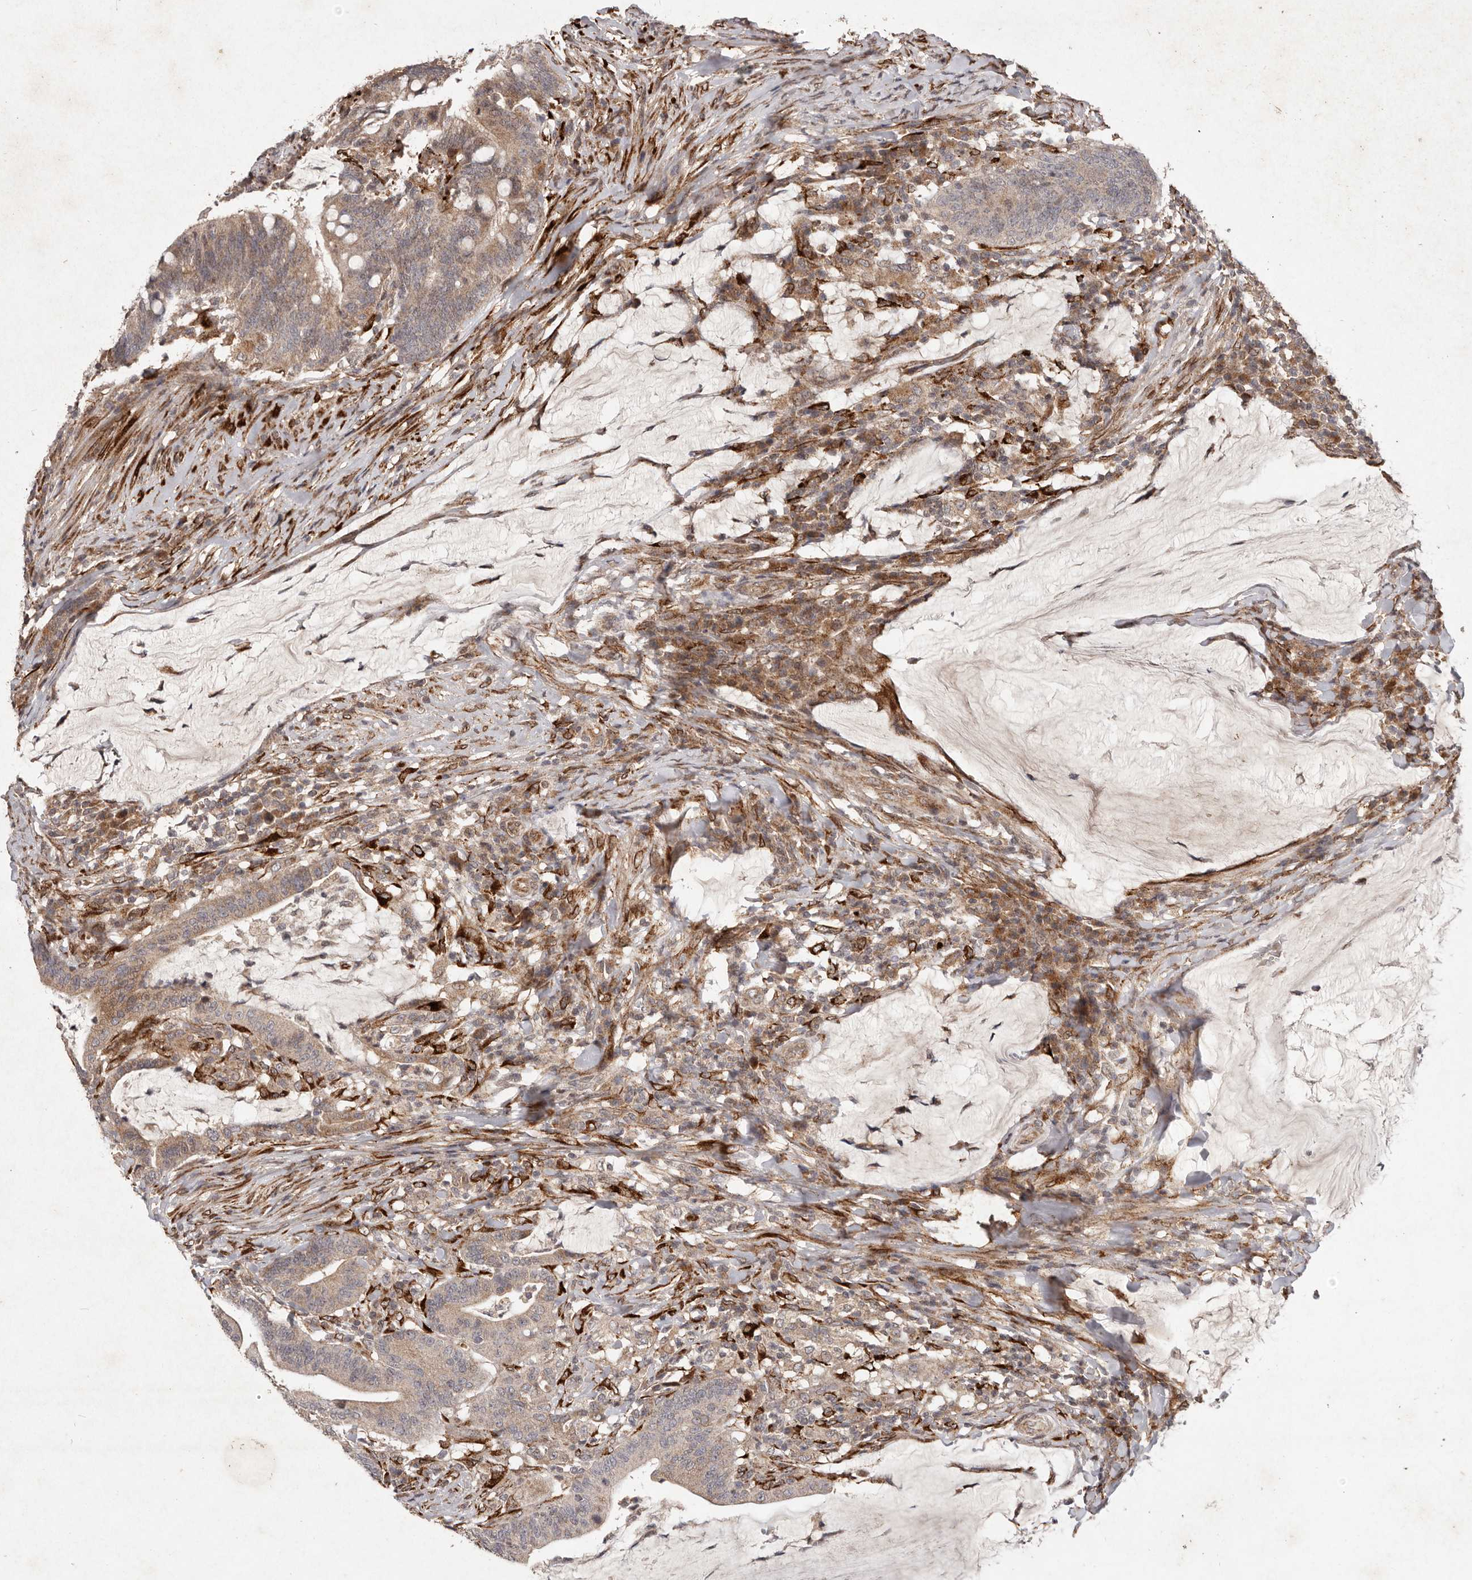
{"staining": {"intensity": "weak", "quantity": ">75%", "location": "cytoplasmic/membranous"}, "tissue": "colorectal cancer", "cell_type": "Tumor cells", "image_type": "cancer", "snomed": [{"axis": "morphology", "description": "Normal tissue, NOS"}, {"axis": "morphology", "description": "Adenocarcinoma, NOS"}, {"axis": "topography", "description": "Colon"}], "caption": "The histopathology image shows a brown stain indicating the presence of a protein in the cytoplasmic/membranous of tumor cells in colorectal cancer.", "gene": "PLOD2", "patient": {"sex": "female", "age": 66}}